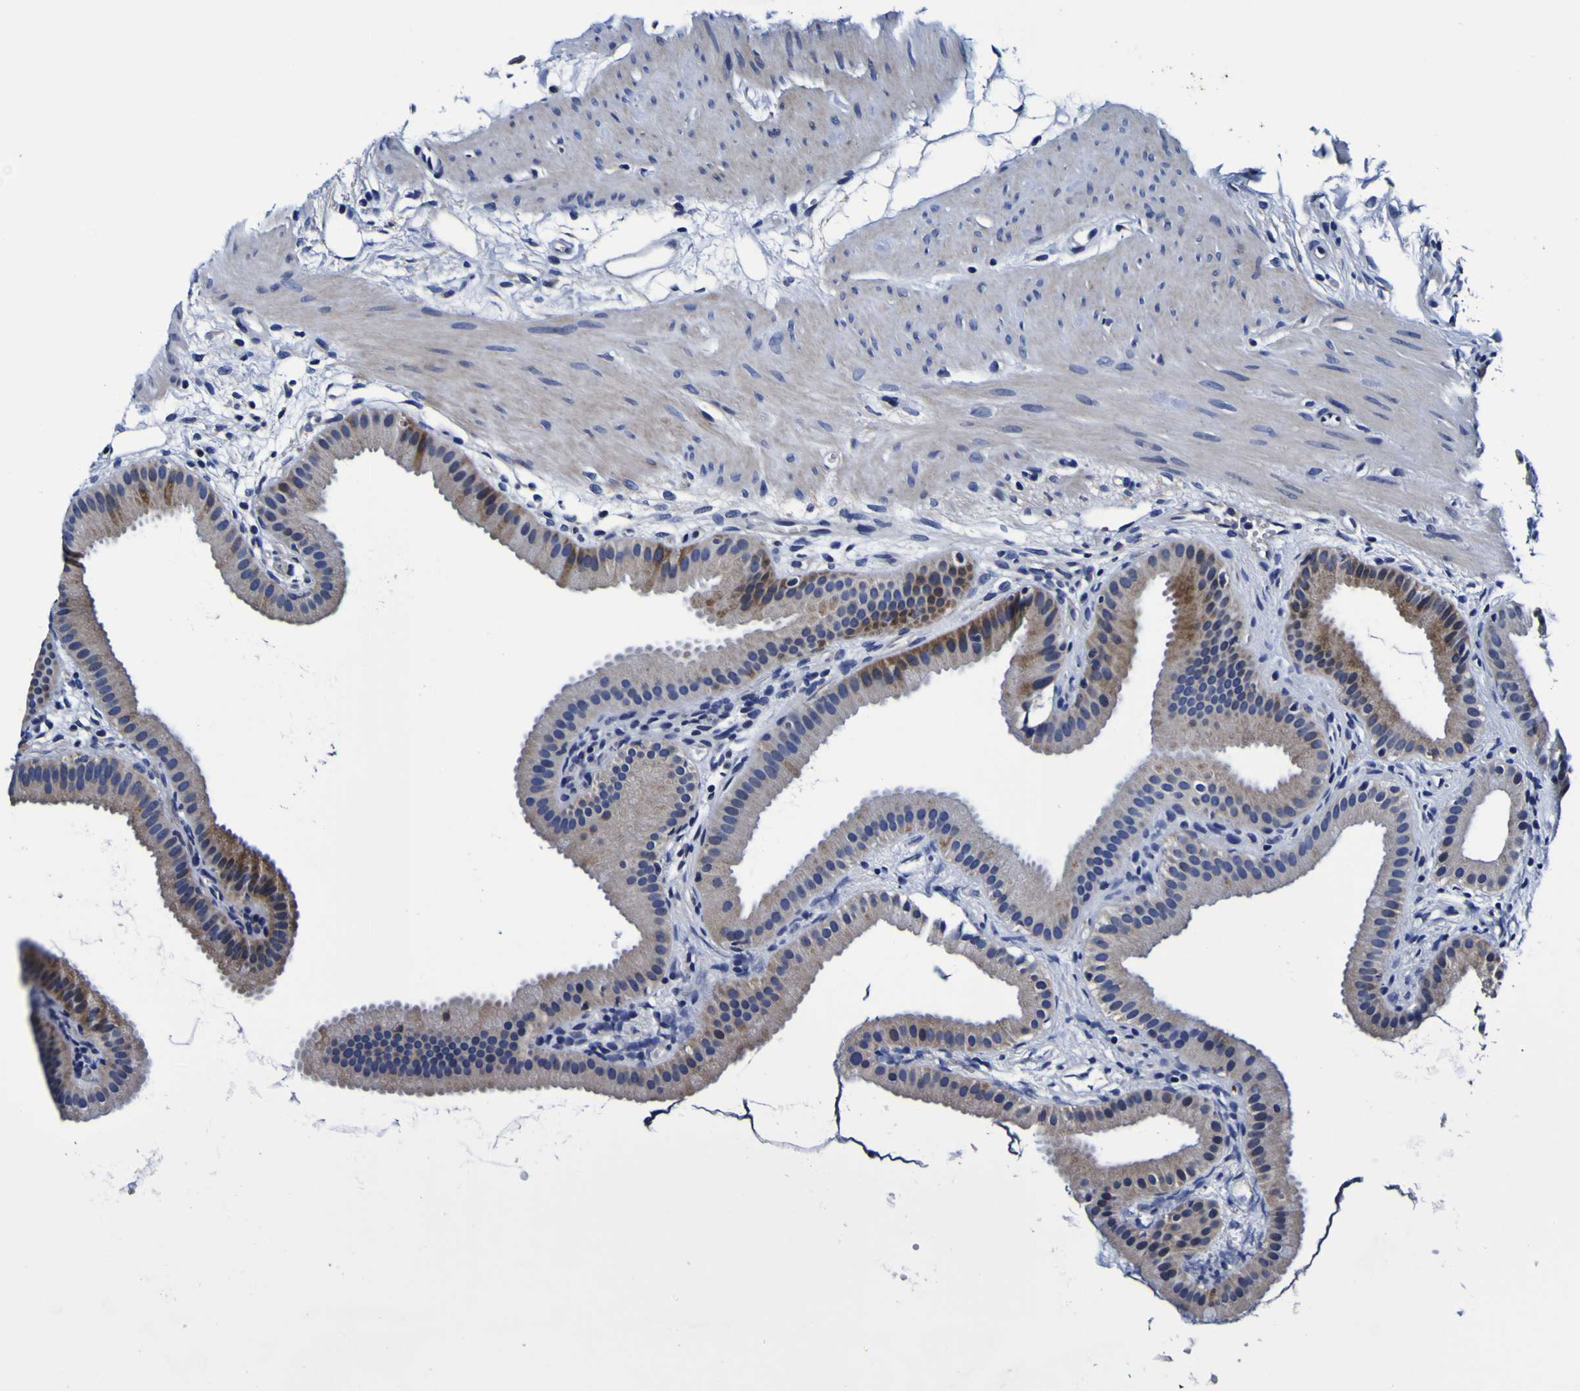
{"staining": {"intensity": "moderate", "quantity": ">75%", "location": "cytoplasmic/membranous"}, "tissue": "gallbladder", "cell_type": "Glandular cells", "image_type": "normal", "snomed": [{"axis": "morphology", "description": "Normal tissue, NOS"}, {"axis": "topography", "description": "Gallbladder"}], "caption": "High-magnification brightfield microscopy of unremarkable gallbladder stained with DAB (3,3'-diaminobenzidine) (brown) and counterstained with hematoxylin (blue). glandular cells exhibit moderate cytoplasmic/membranous positivity is seen in about>75% of cells.", "gene": "PDLIM4", "patient": {"sex": "female", "age": 64}}